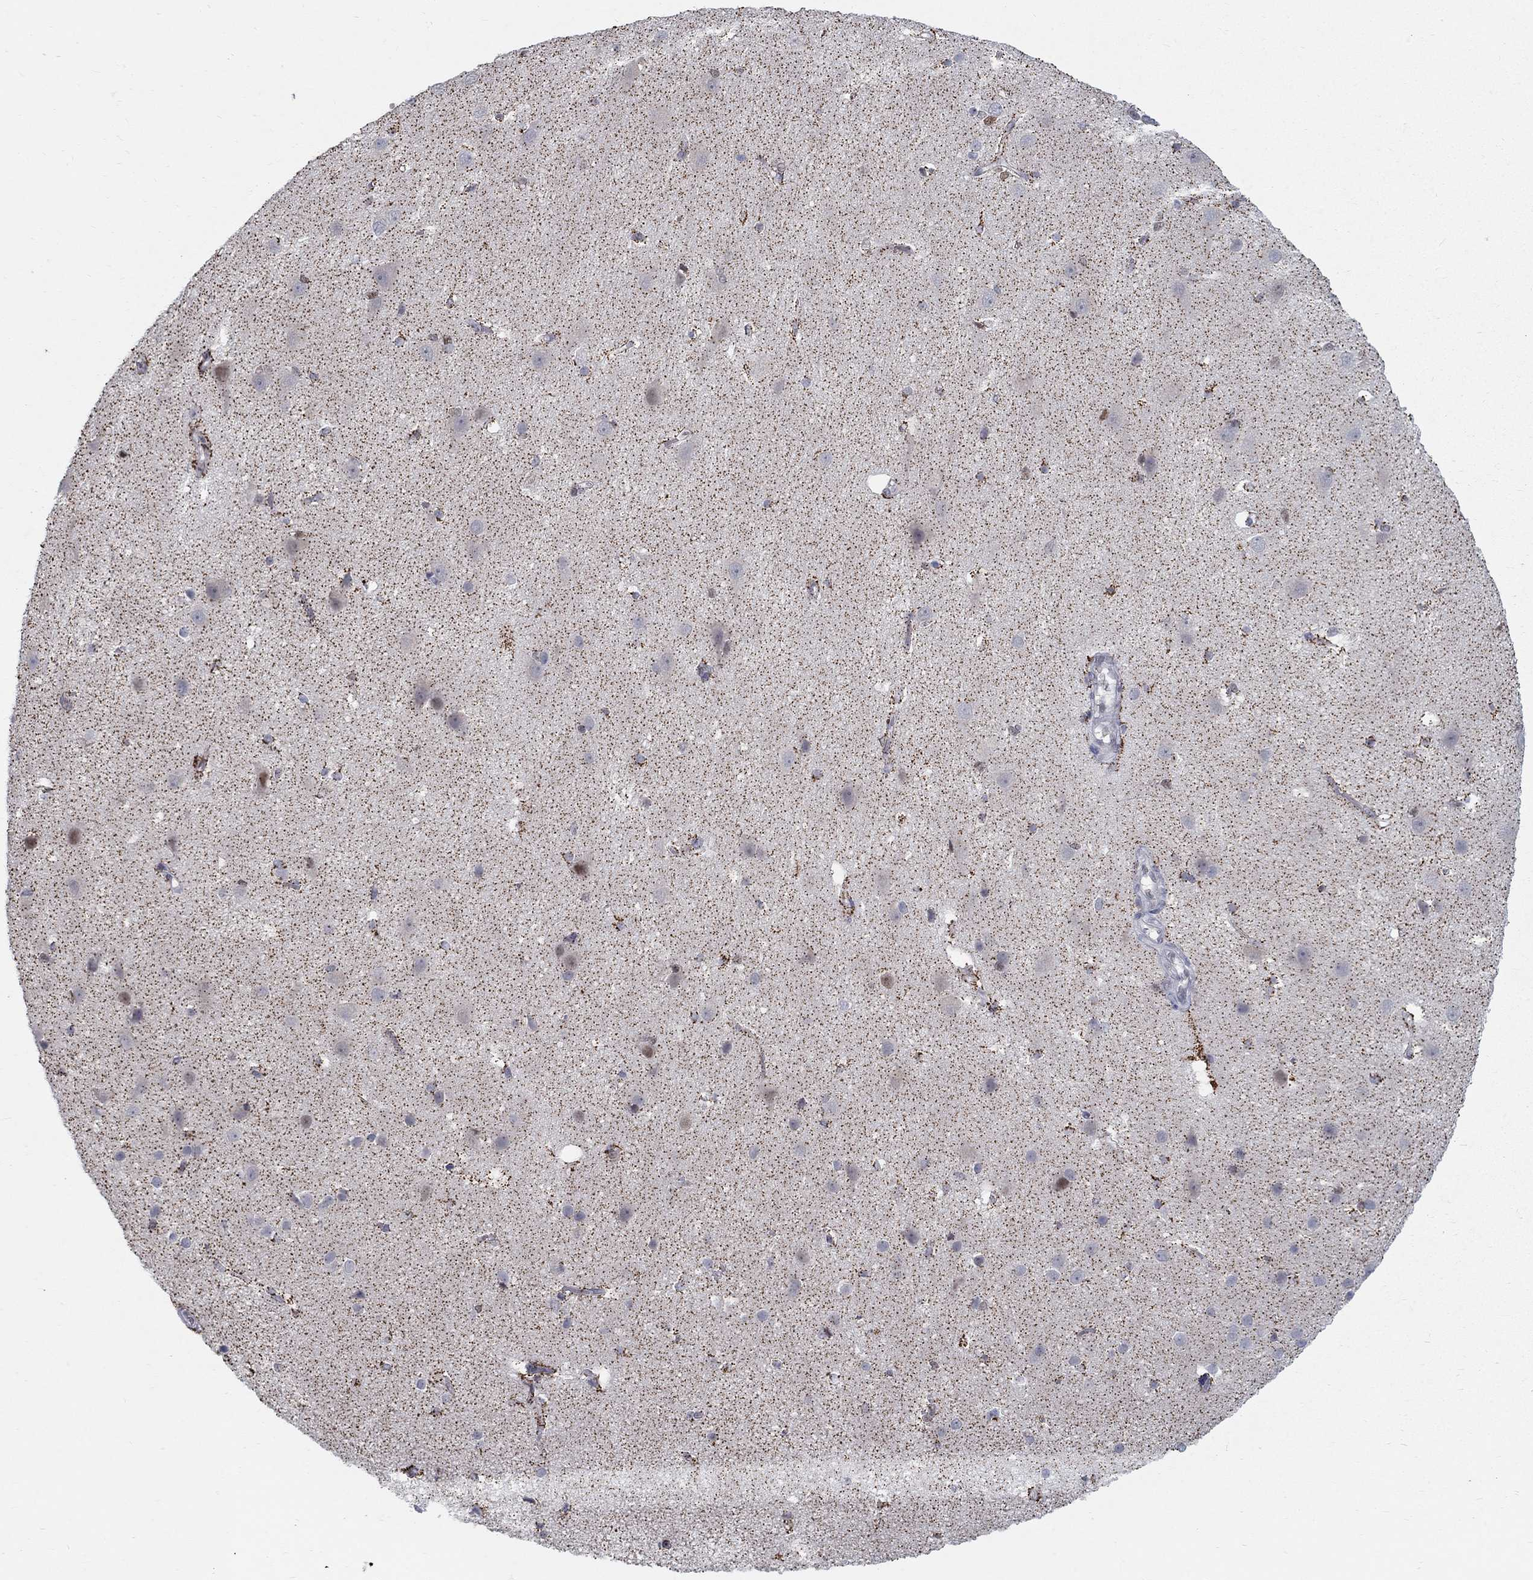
{"staining": {"intensity": "negative", "quantity": "none", "location": "none"}, "tissue": "cerebral cortex", "cell_type": "Endothelial cells", "image_type": "normal", "snomed": [{"axis": "morphology", "description": "Normal tissue, NOS"}, {"axis": "topography", "description": "Cerebral cortex"}], "caption": "A micrograph of cerebral cortex stained for a protein displays no brown staining in endothelial cells.", "gene": "GCFC2", "patient": {"sex": "male", "age": 37}}